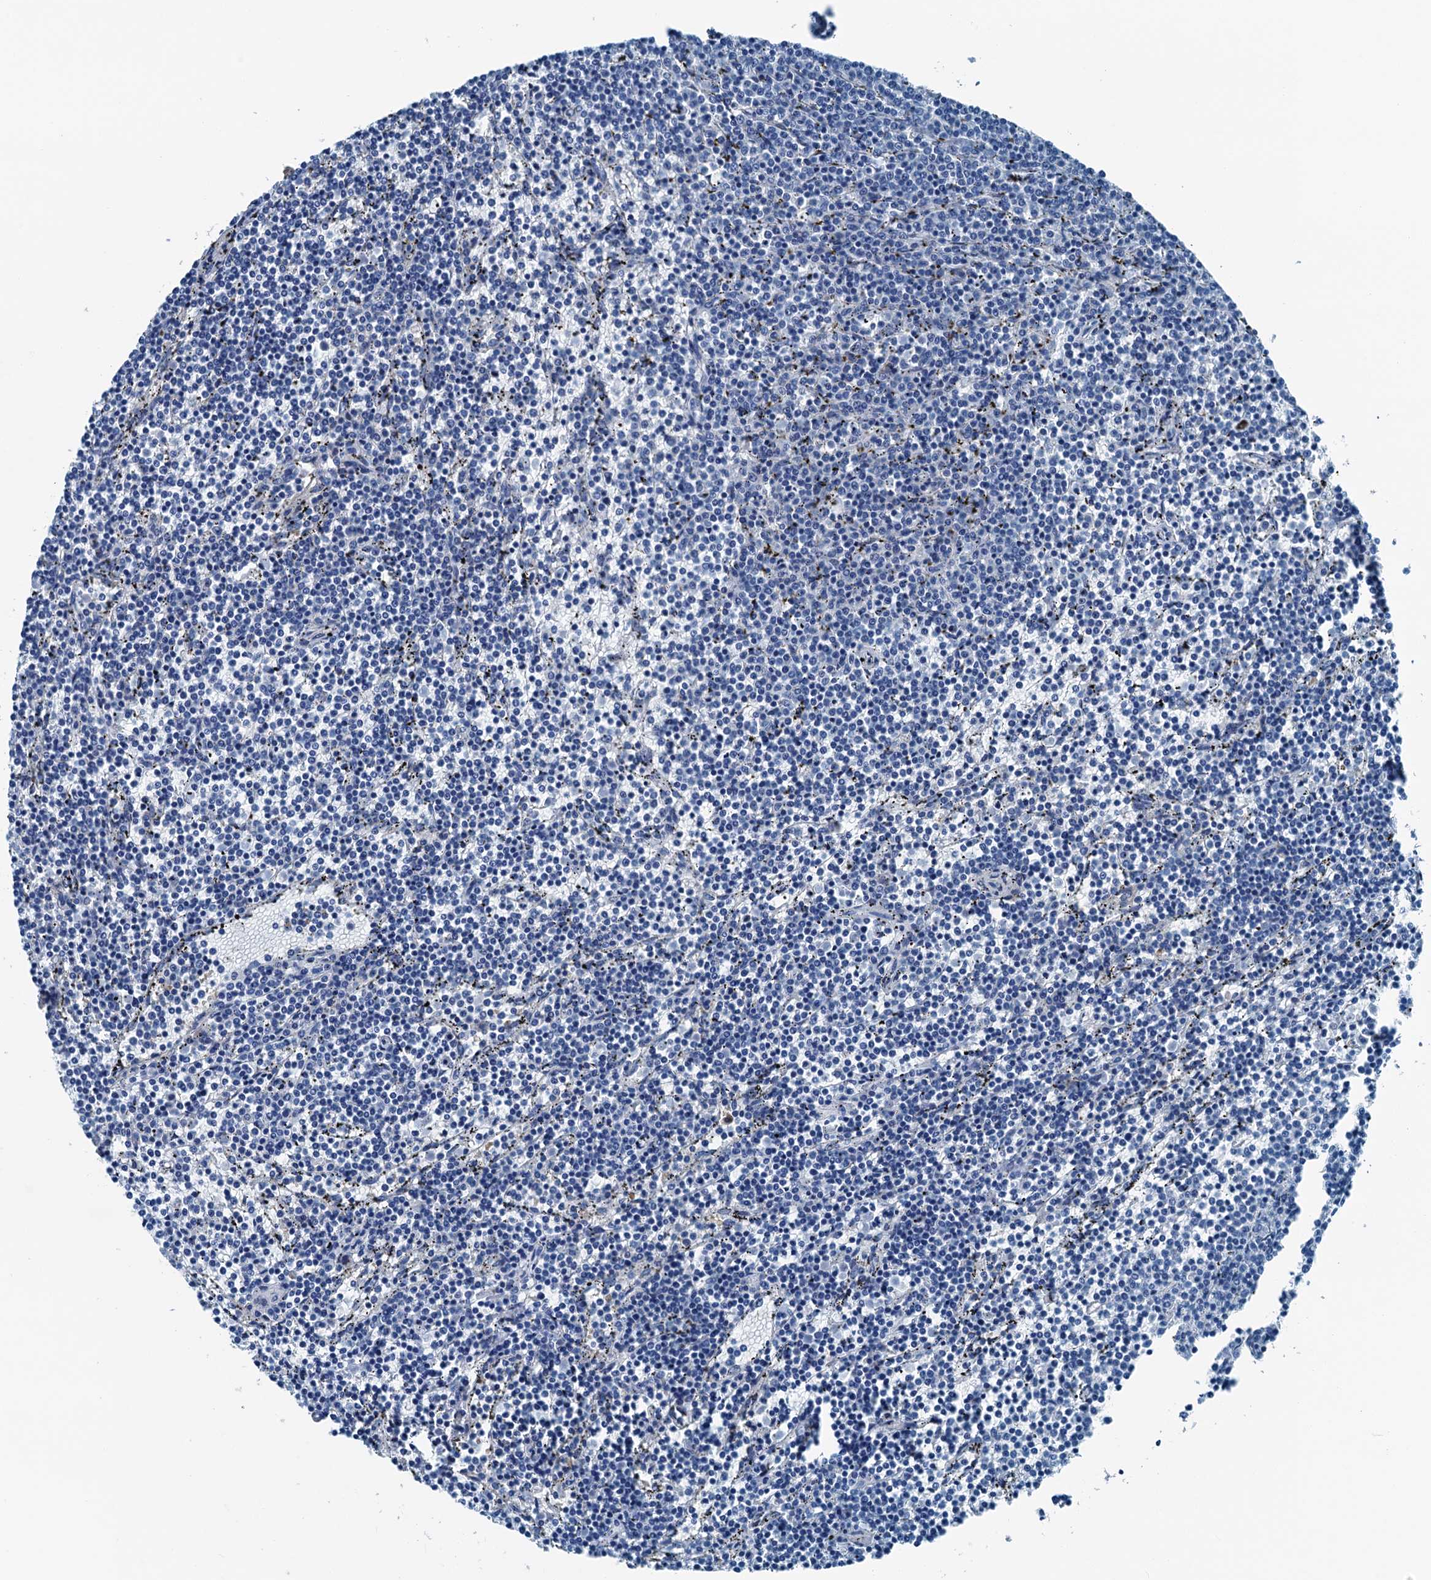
{"staining": {"intensity": "negative", "quantity": "none", "location": "none"}, "tissue": "lymphoma", "cell_type": "Tumor cells", "image_type": "cancer", "snomed": [{"axis": "morphology", "description": "Malignant lymphoma, non-Hodgkin's type, Low grade"}, {"axis": "topography", "description": "Spleen"}], "caption": "Immunohistochemical staining of human lymphoma shows no significant staining in tumor cells. (Brightfield microscopy of DAB (3,3'-diaminobenzidine) immunohistochemistry (IHC) at high magnification).", "gene": "RAB3IL1", "patient": {"sex": "female", "age": 50}}